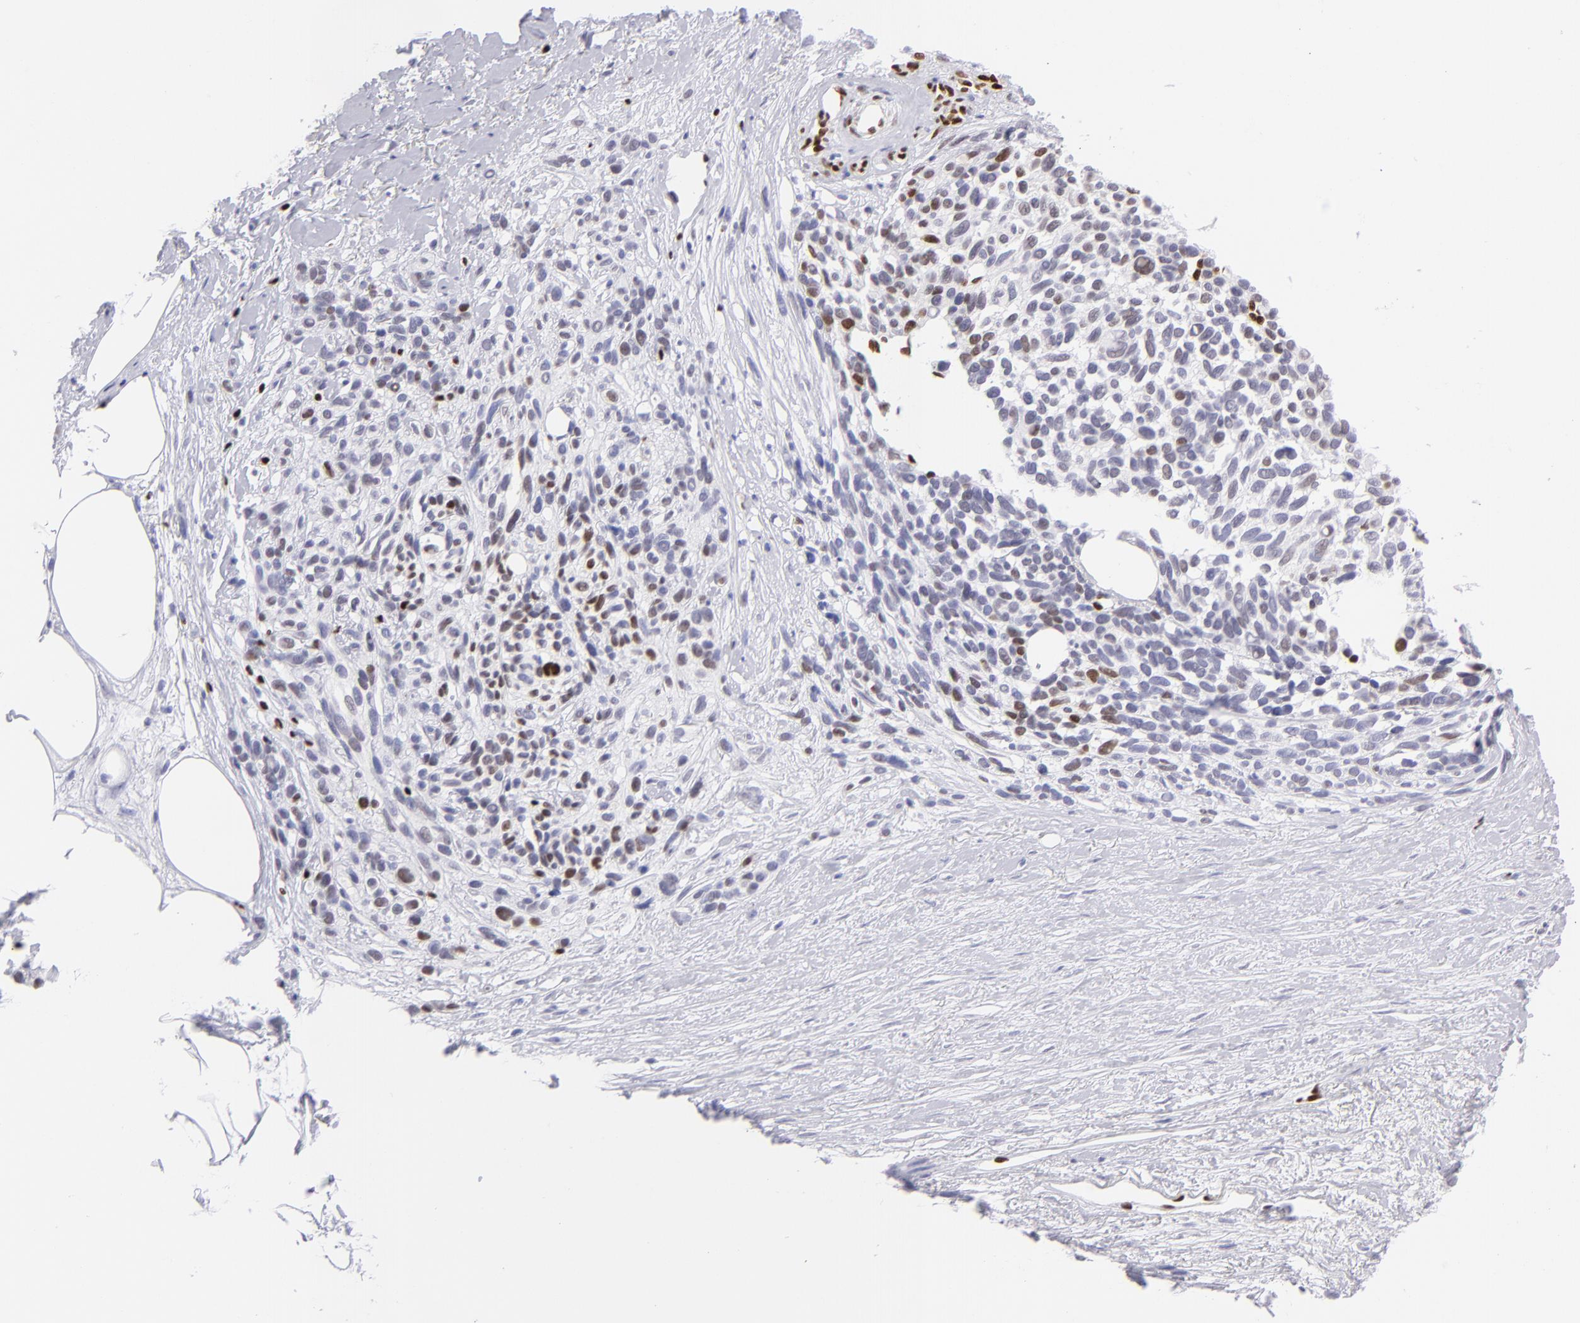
{"staining": {"intensity": "moderate", "quantity": "<25%", "location": "nuclear"}, "tissue": "melanoma", "cell_type": "Tumor cells", "image_type": "cancer", "snomed": [{"axis": "morphology", "description": "Malignant melanoma, NOS"}, {"axis": "topography", "description": "Skin"}], "caption": "A histopathology image showing moderate nuclear staining in about <25% of tumor cells in malignant melanoma, as visualized by brown immunohistochemical staining.", "gene": "ETS1", "patient": {"sex": "female", "age": 85}}